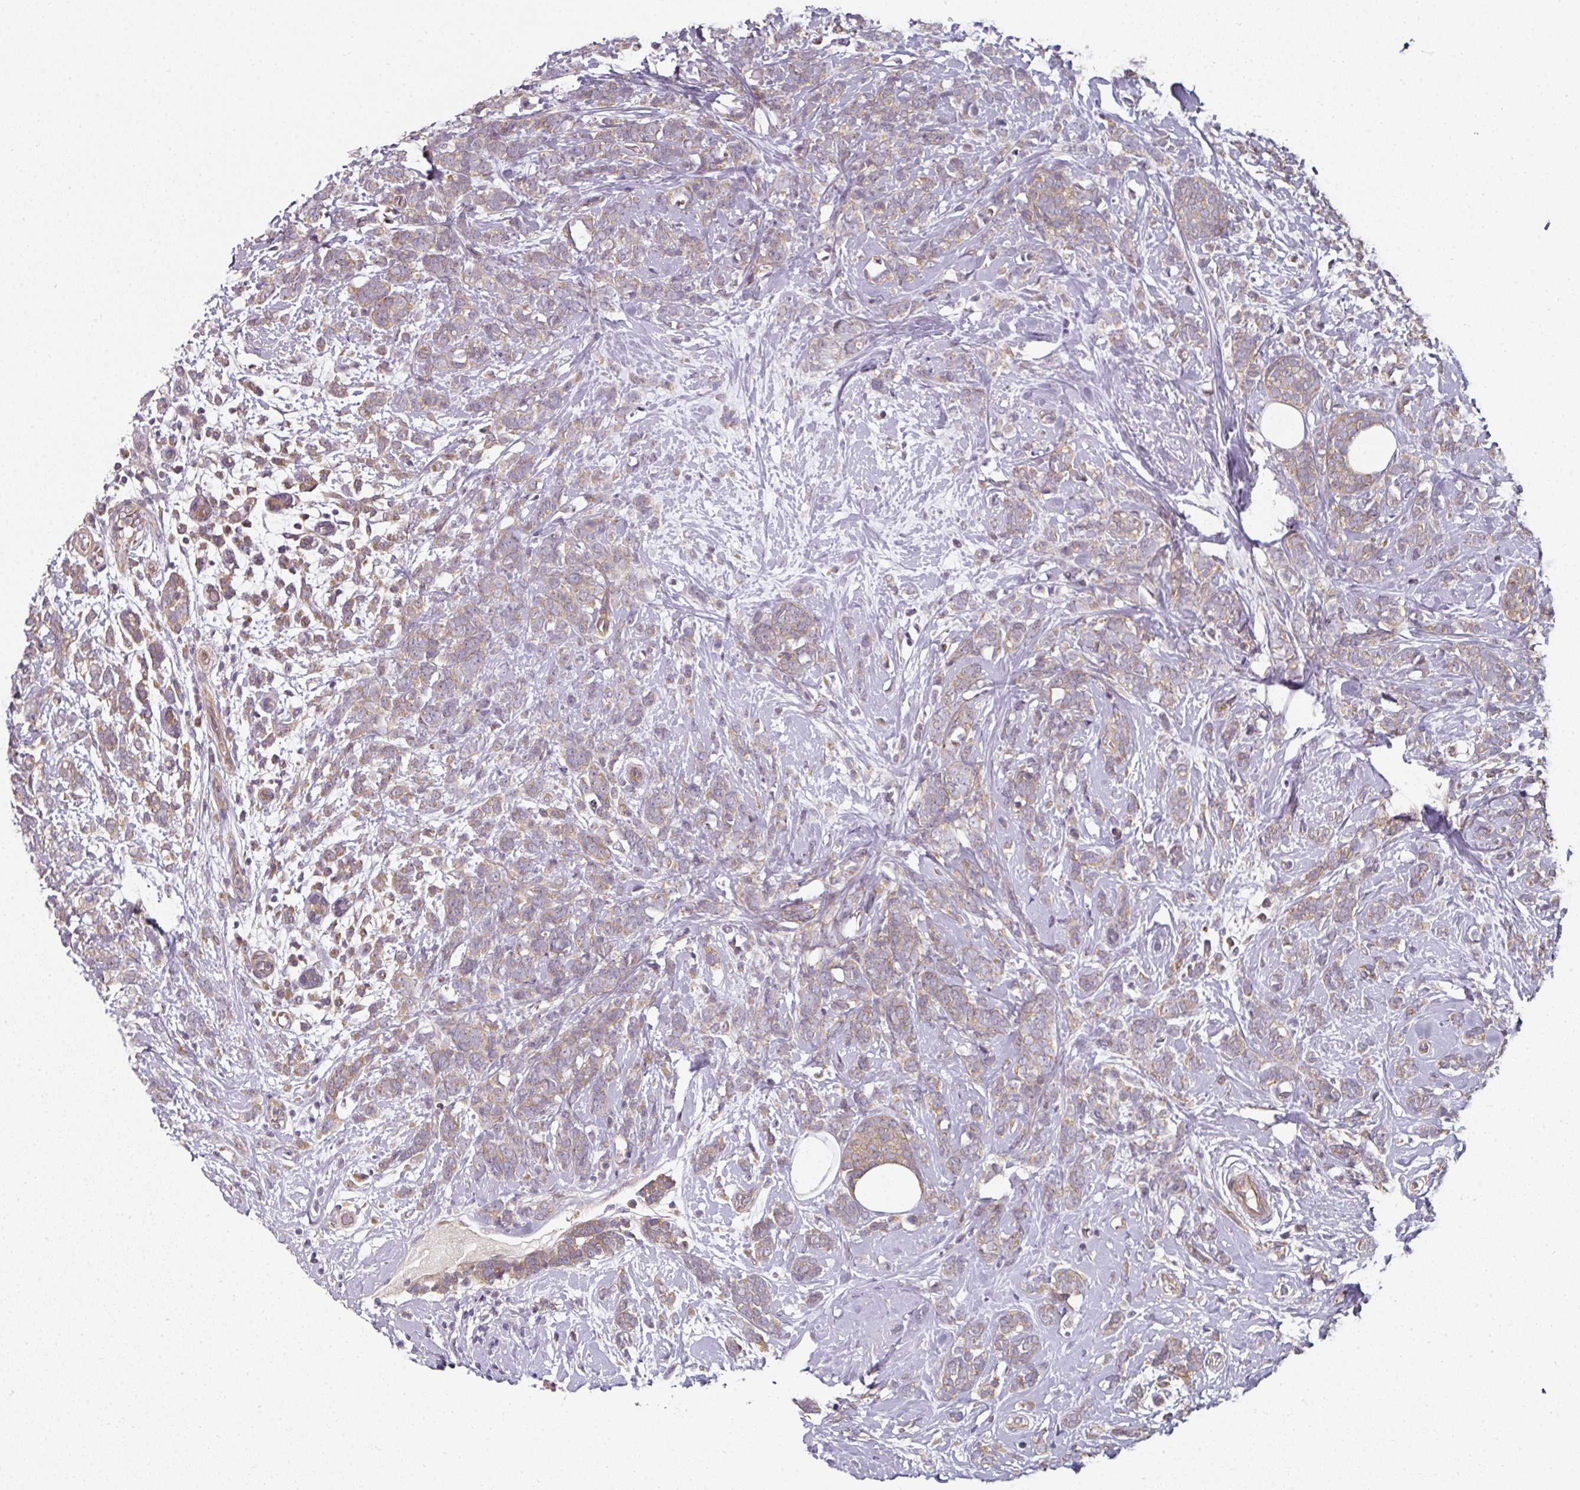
{"staining": {"intensity": "weak", "quantity": ">75%", "location": "cytoplasmic/membranous"}, "tissue": "breast cancer", "cell_type": "Tumor cells", "image_type": "cancer", "snomed": [{"axis": "morphology", "description": "Lobular carcinoma"}, {"axis": "topography", "description": "Breast"}], "caption": "This photomicrograph shows IHC staining of breast cancer, with low weak cytoplasmic/membranous positivity in about >75% of tumor cells.", "gene": "MAP2K2", "patient": {"sex": "female", "age": 58}}